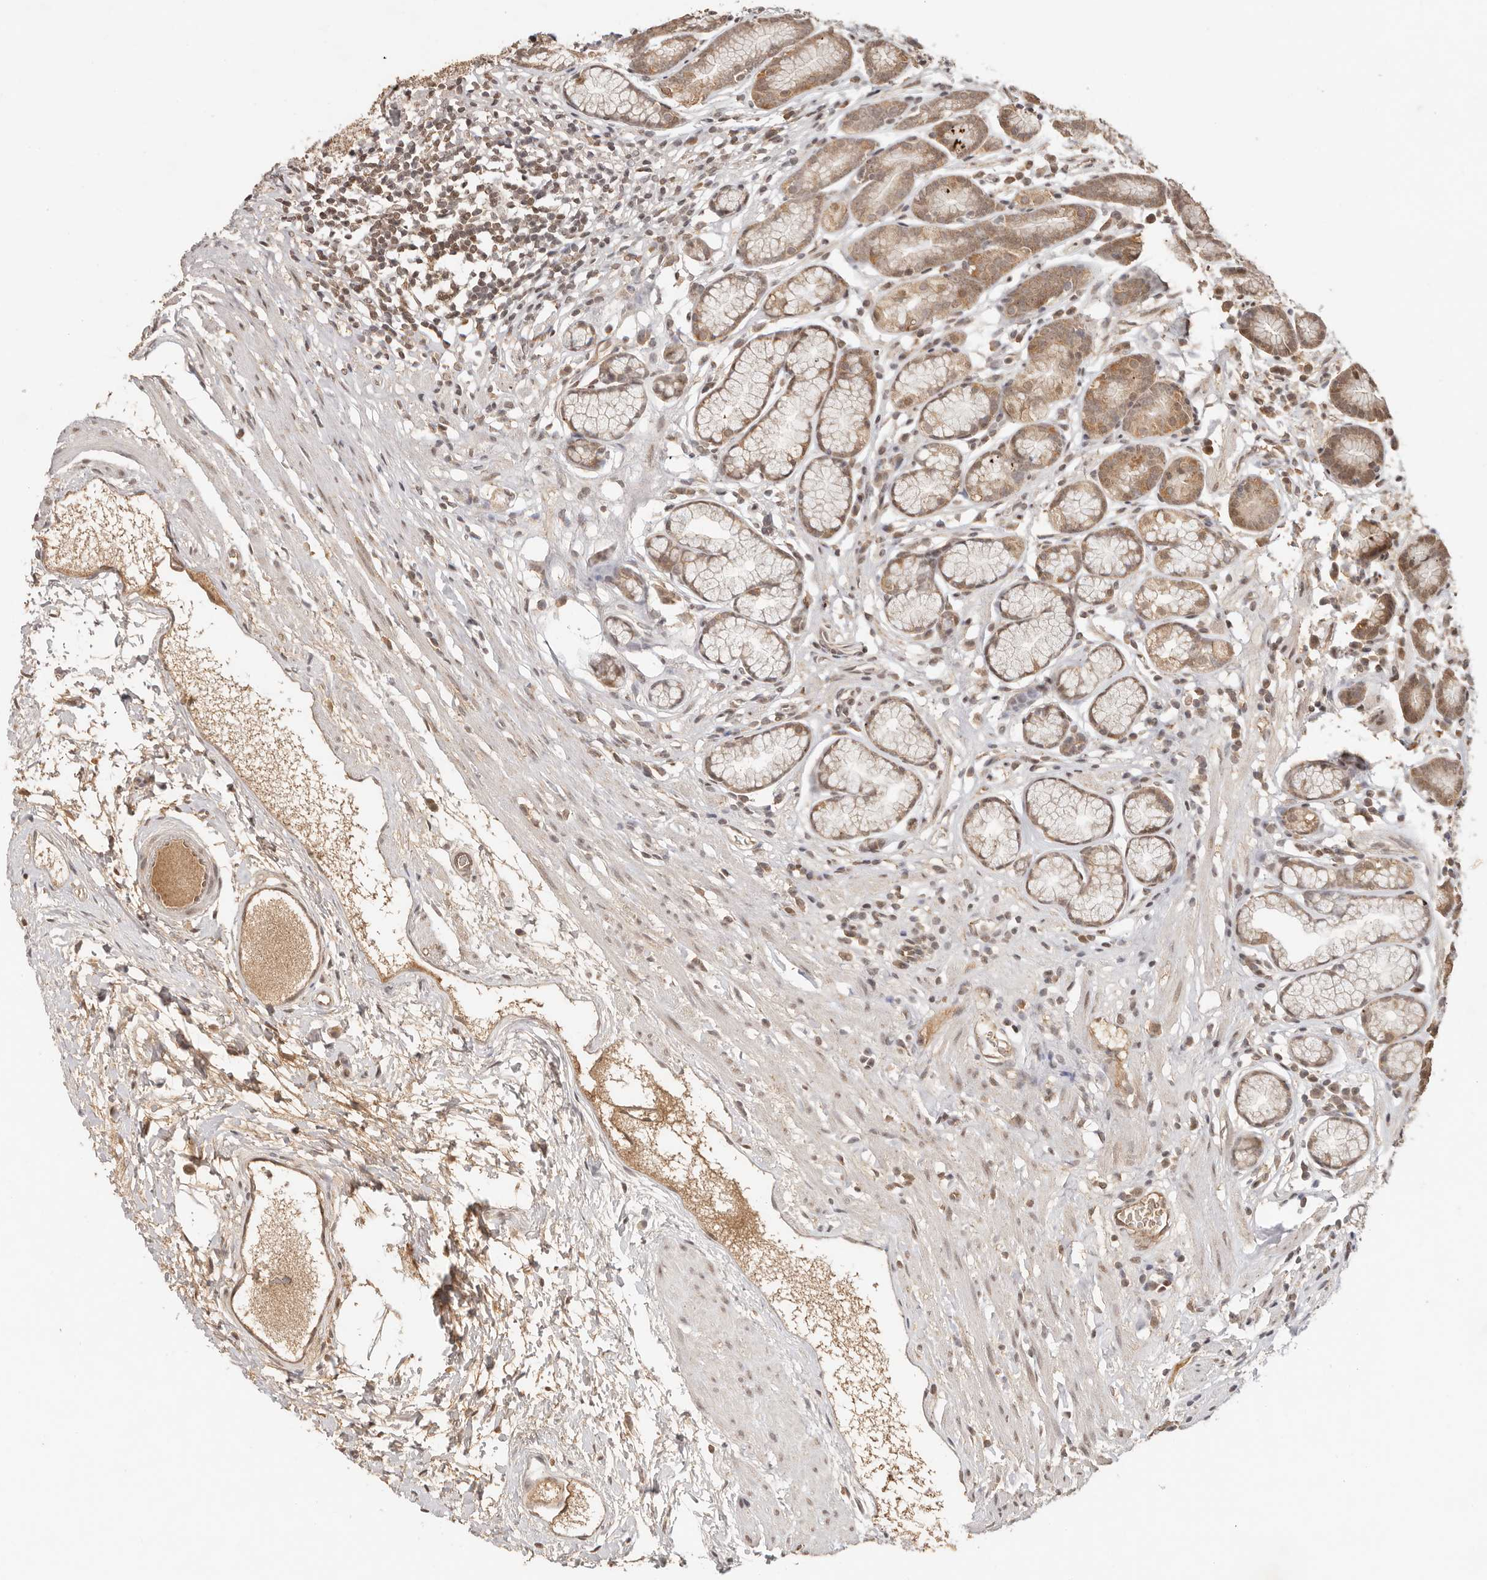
{"staining": {"intensity": "moderate", "quantity": ">75%", "location": "cytoplasmic/membranous,nuclear"}, "tissue": "stomach", "cell_type": "Glandular cells", "image_type": "normal", "snomed": [{"axis": "morphology", "description": "Normal tissue, NOS"}, {"axis": "topography", "description": "Stomach"}], "caption": "A brown stain labels moderate cytoplasmic/membranous,nuclear expression of a protein in glandular cells of benign human stomach. The staining is performed using DAB (3,3'-diaminobenzidine) brown chromogen to label protein expression. The nuclei are counter-stained blue using hematoxylin.", "gene": "SEC14L1", "patient": {"sex": "male", "age": 42}}